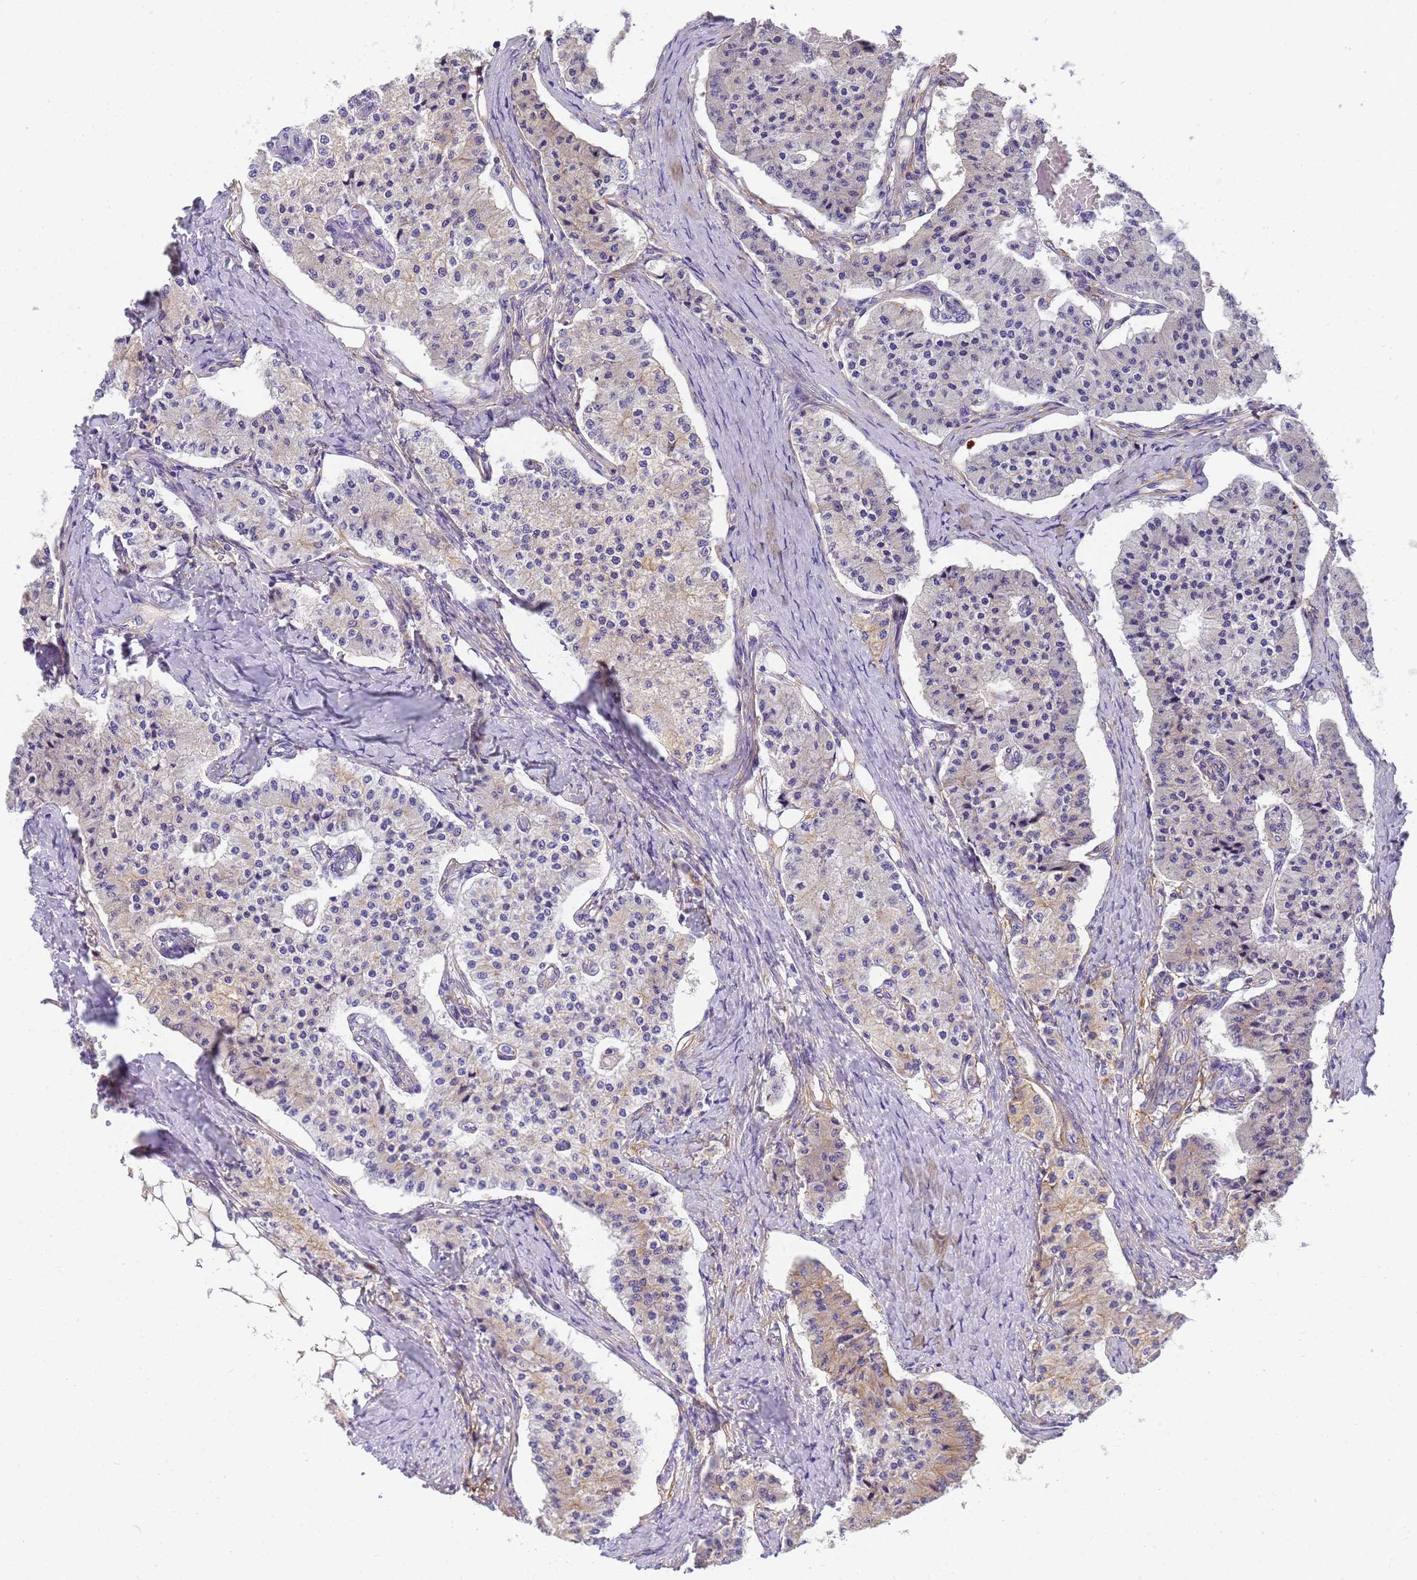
{"staining": {"intensity": "negative", "quantity": "none", "location": "none"}, "tissue": "carcinoid", "cell_type": "Tumor cells", "image_type": "cancer", "snomed": [{"axis": "morphology", "description": "Carcinoid, malignant, NOS"}, {"axis": "topography", "description": "Colon"}], "caption": "Immunohistochemical staining of carcinoid shows no significant expression in tumor cells.", "gene": "MVB12A", "patient": {"sex": "female", "age": 52}}